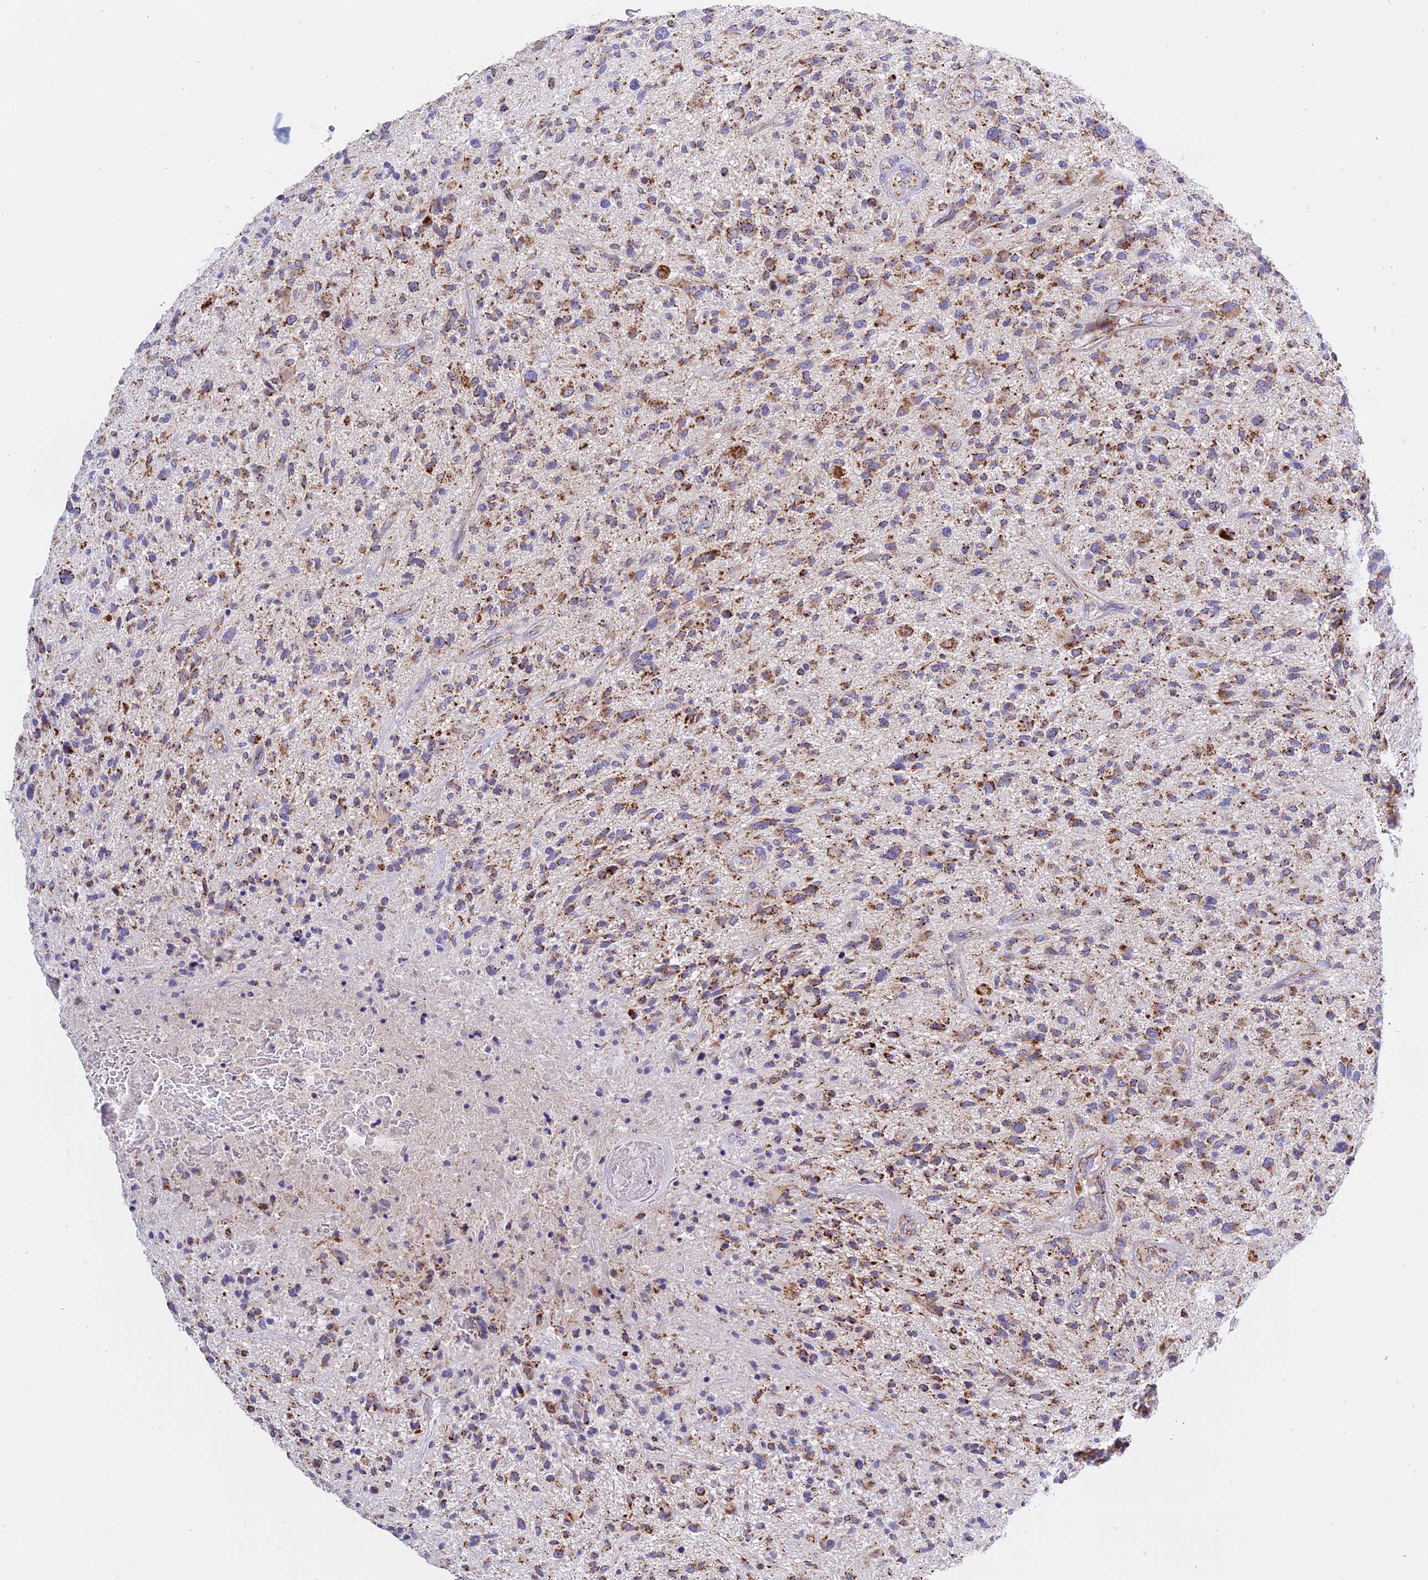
{"staining": {"intensity": "moderate", "quantity": "25%-75%", "location": "cytoplasmic/membranous"}, "tissue": "glioma", "cell_type": "Tumor cells", "image_type": "cancer", "snomed": [{"axis": "morphology", "description": "Glioma, malignant, High grade"}, {"axis": "topography", "description": "Brain"}], "caption": "Human glioma stained with a protein marker exhibits moderate staining in tumor cells.", "gene": "MRPS34", "patient": {"sex": "male", "age": 47}}